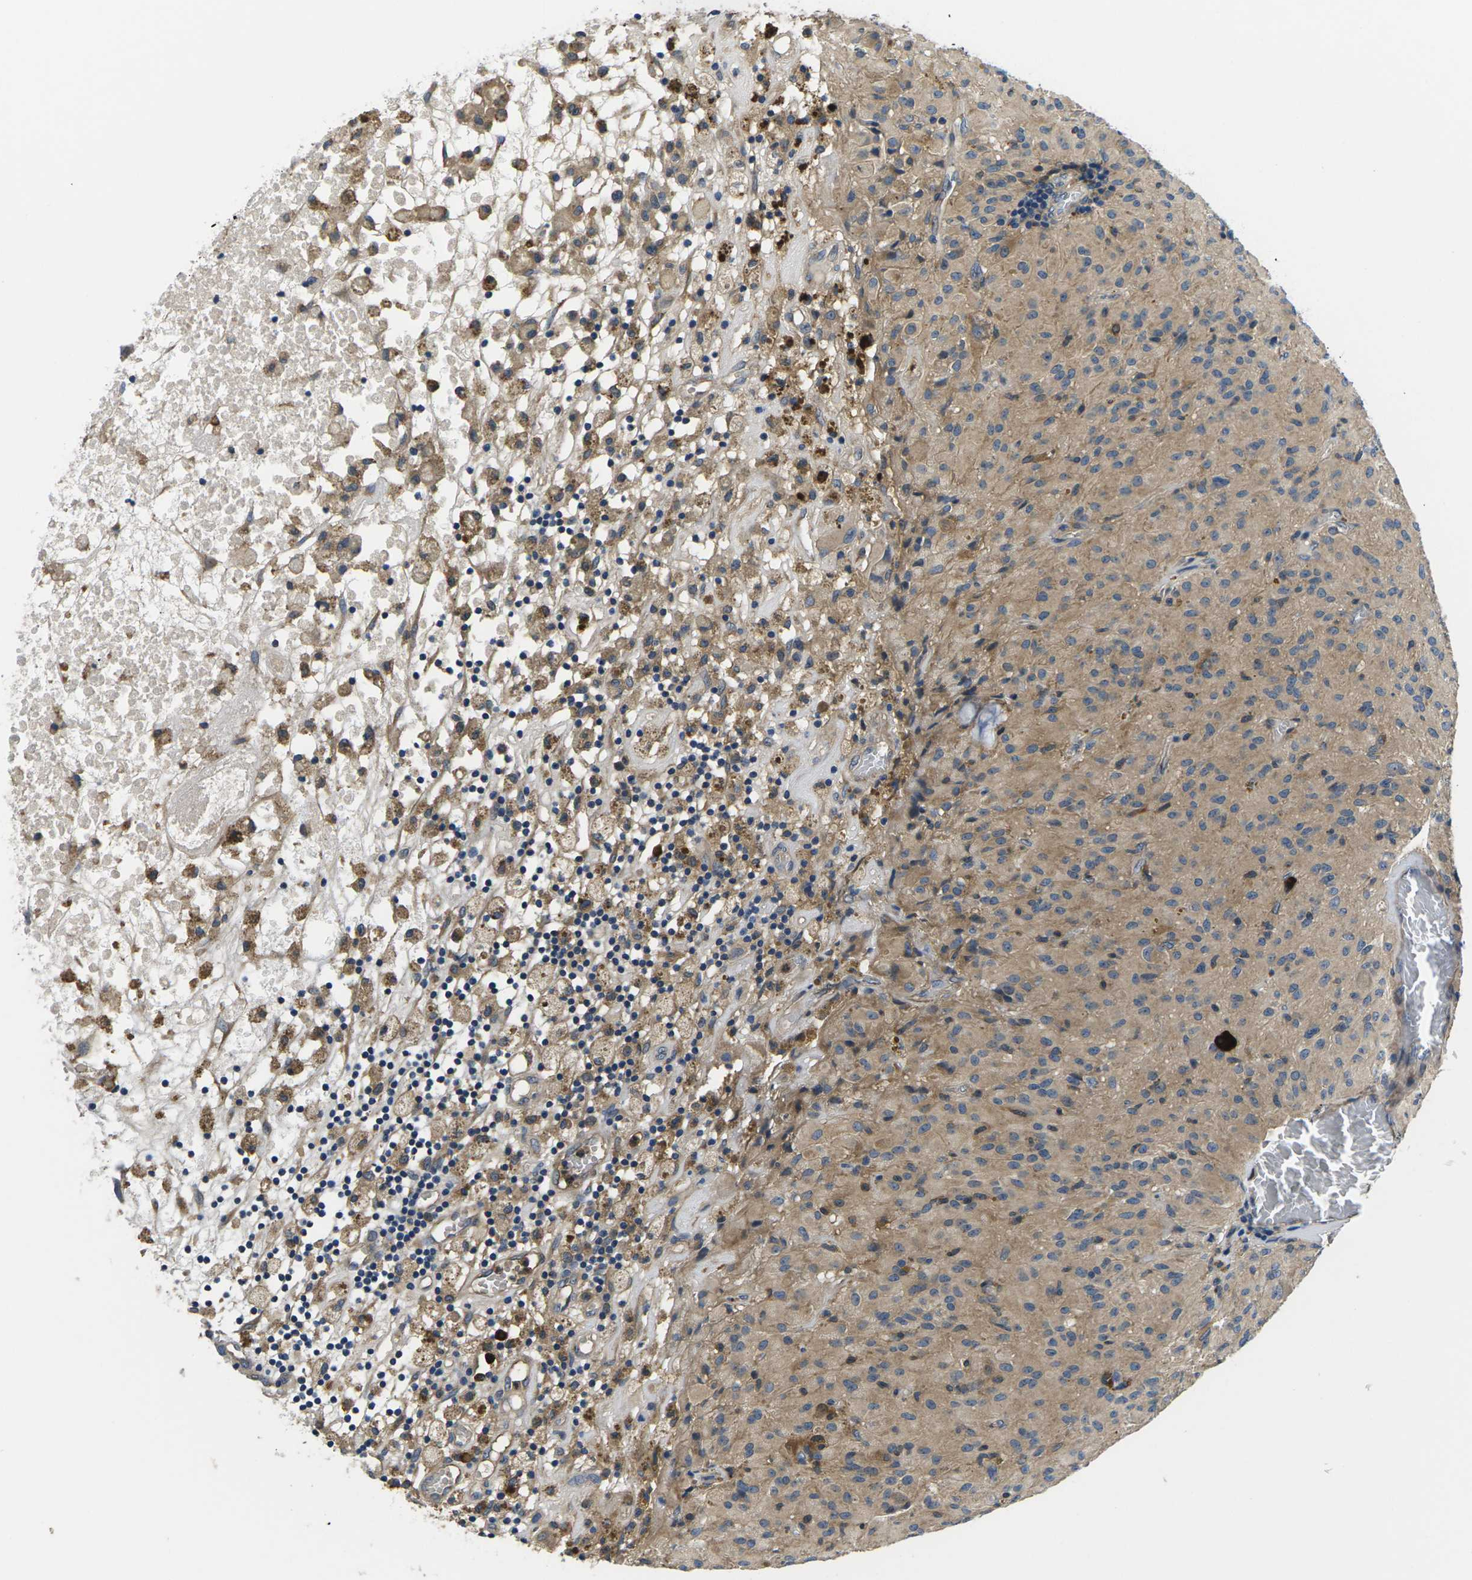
{"staining": {"intensity": "negative", "quantity": "none", "location": "none"}, "tissue": "glioma", "cell_type": "Tumor cells", "image_type": "cancer", "snomed": [{"axis": "morphology", "description": "Glioma, malignant, High grade"}, {"axis": "topography", "description": "Brain"}], "caption": "This is an IHC micrograph of malignant glioma (high-grade). There is no positivity in tumor cells.", "gene": "PLCE1", "patient": {"sex": "female", "age": 59}}